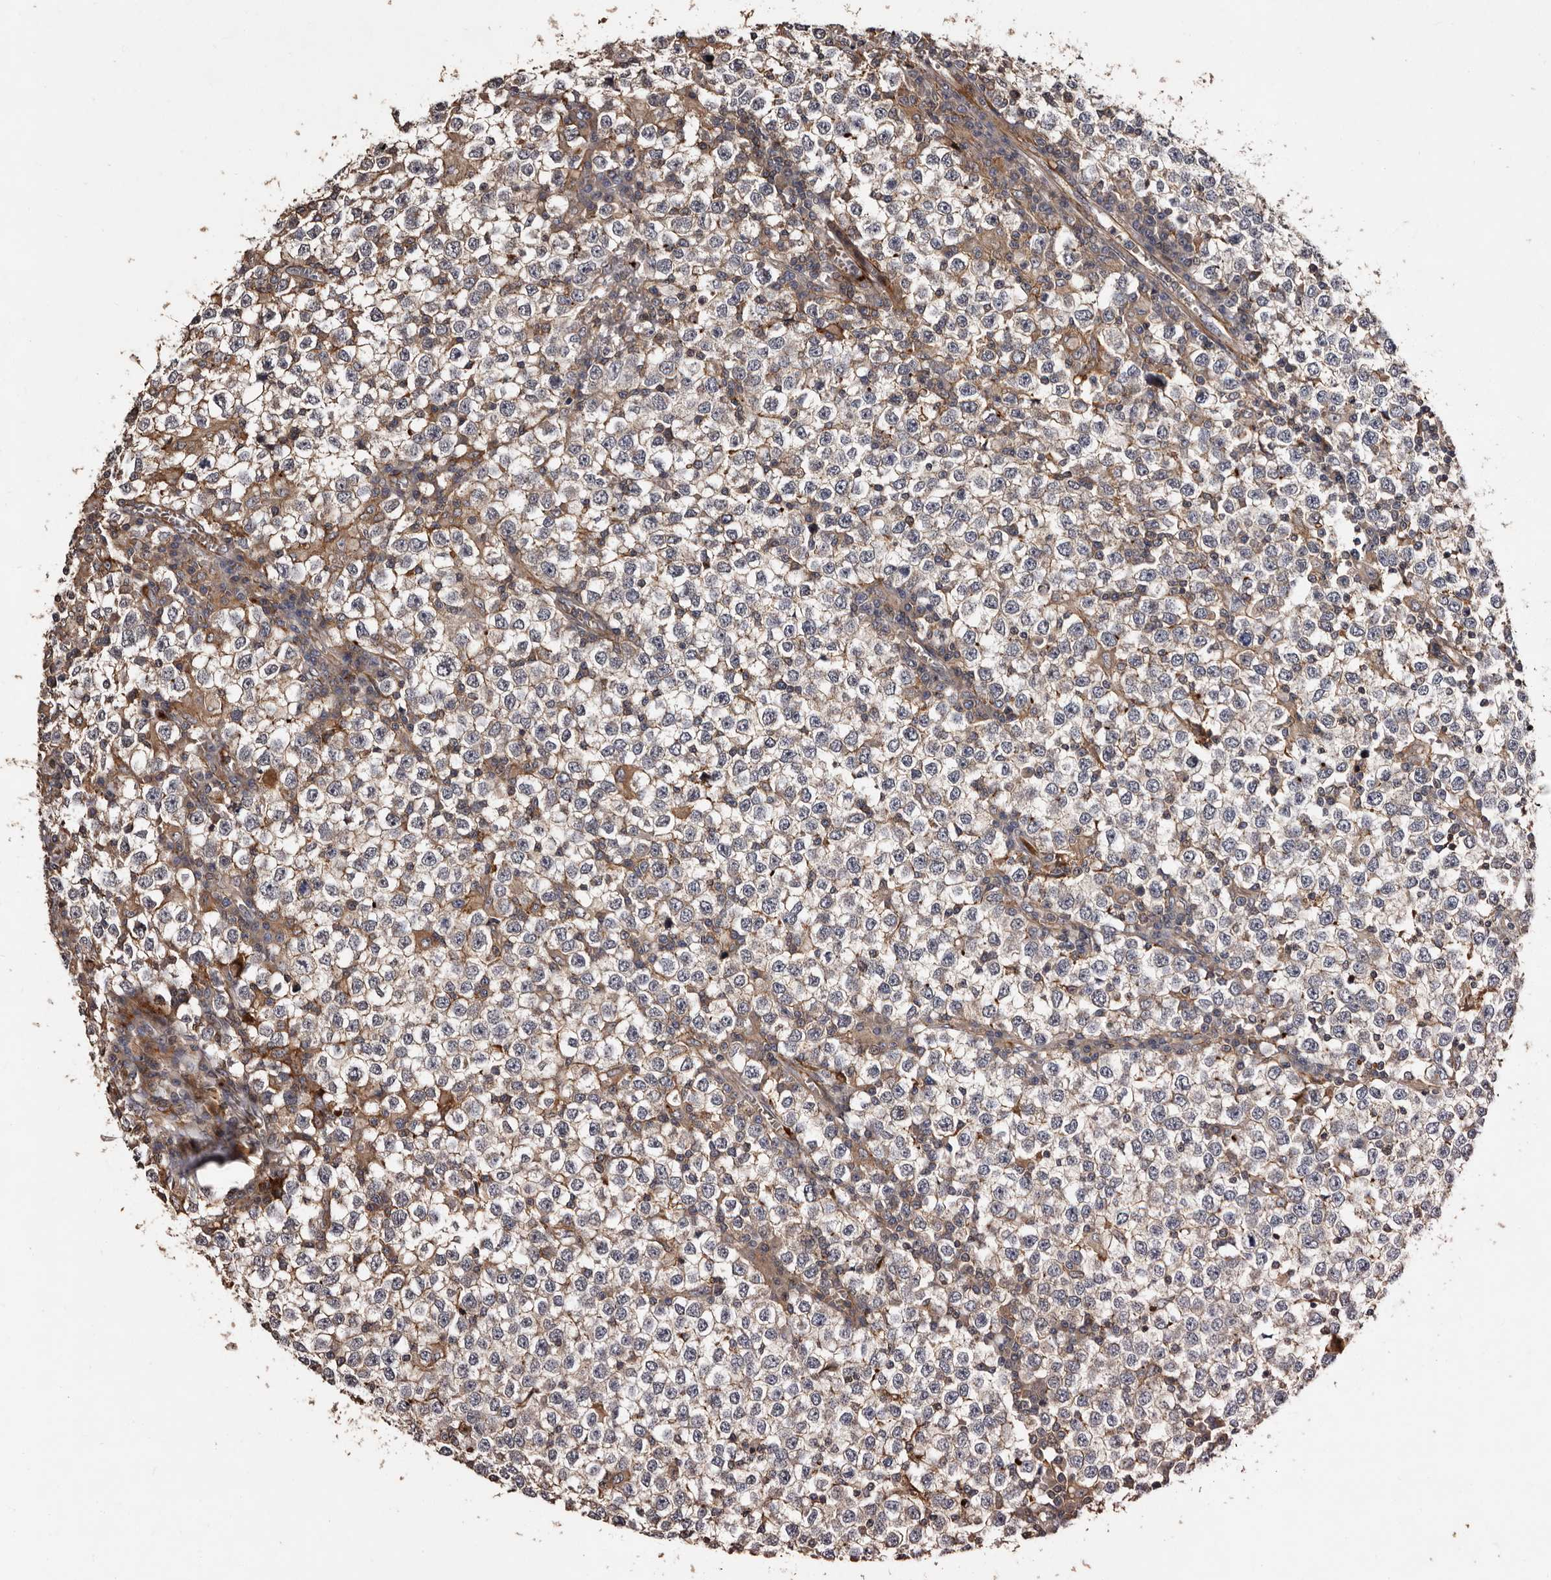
{"staining": {"intensity": "weak", "quantity": "<25%", "location": "cytoplasmic/membranous"}, "tissue": "testis cancer", "cell_type": "Tumor cells", "image_type": "cancer", "snomed": [{"axis": "morphology", "description": "Seminoma, NOS"}, {"axis": "topography", "description": "Testis"}], "caption": "Protein analysis of testis seminoma displays no significant expression in tumor cells.", "gene": "PRKD3", "patient": {"sex": "male", "age": 65}}